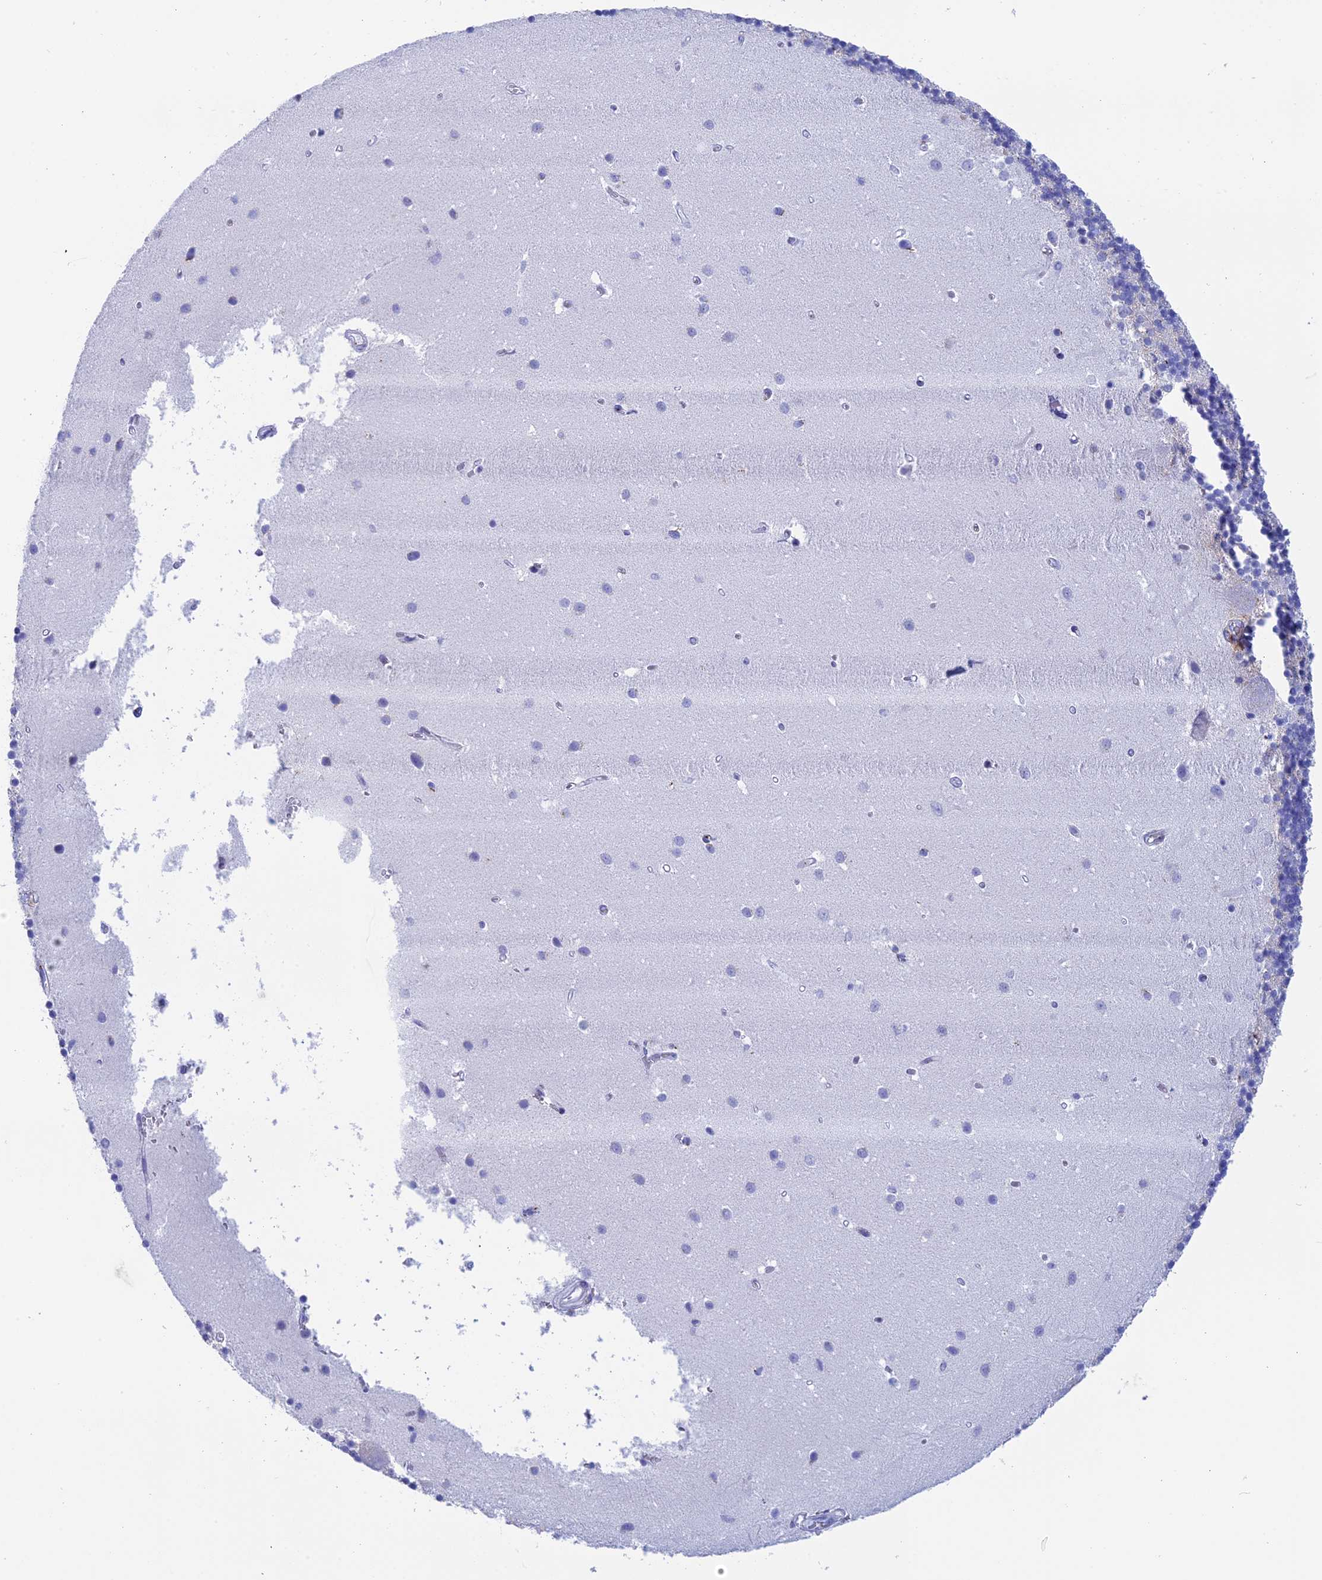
{"staining": {"intensity": "negative", "quantity": "none", "location": "none"}, "tissue": "cerebellum", "cell_type": "Cells in granular layer", "image_type": "normal", "snomed": [{"axis": "morphology", "description": "Normal tissue, NOS"}, {"axis": "topography", "description": "Cerebellum"}], "caption": "Immunohistochemistry (IHC) of normal human cerebellum demonstrates no staining in cells in granular layer.", "gene": "ERICH4", "patient": {"sex": "male", "age": 54}}